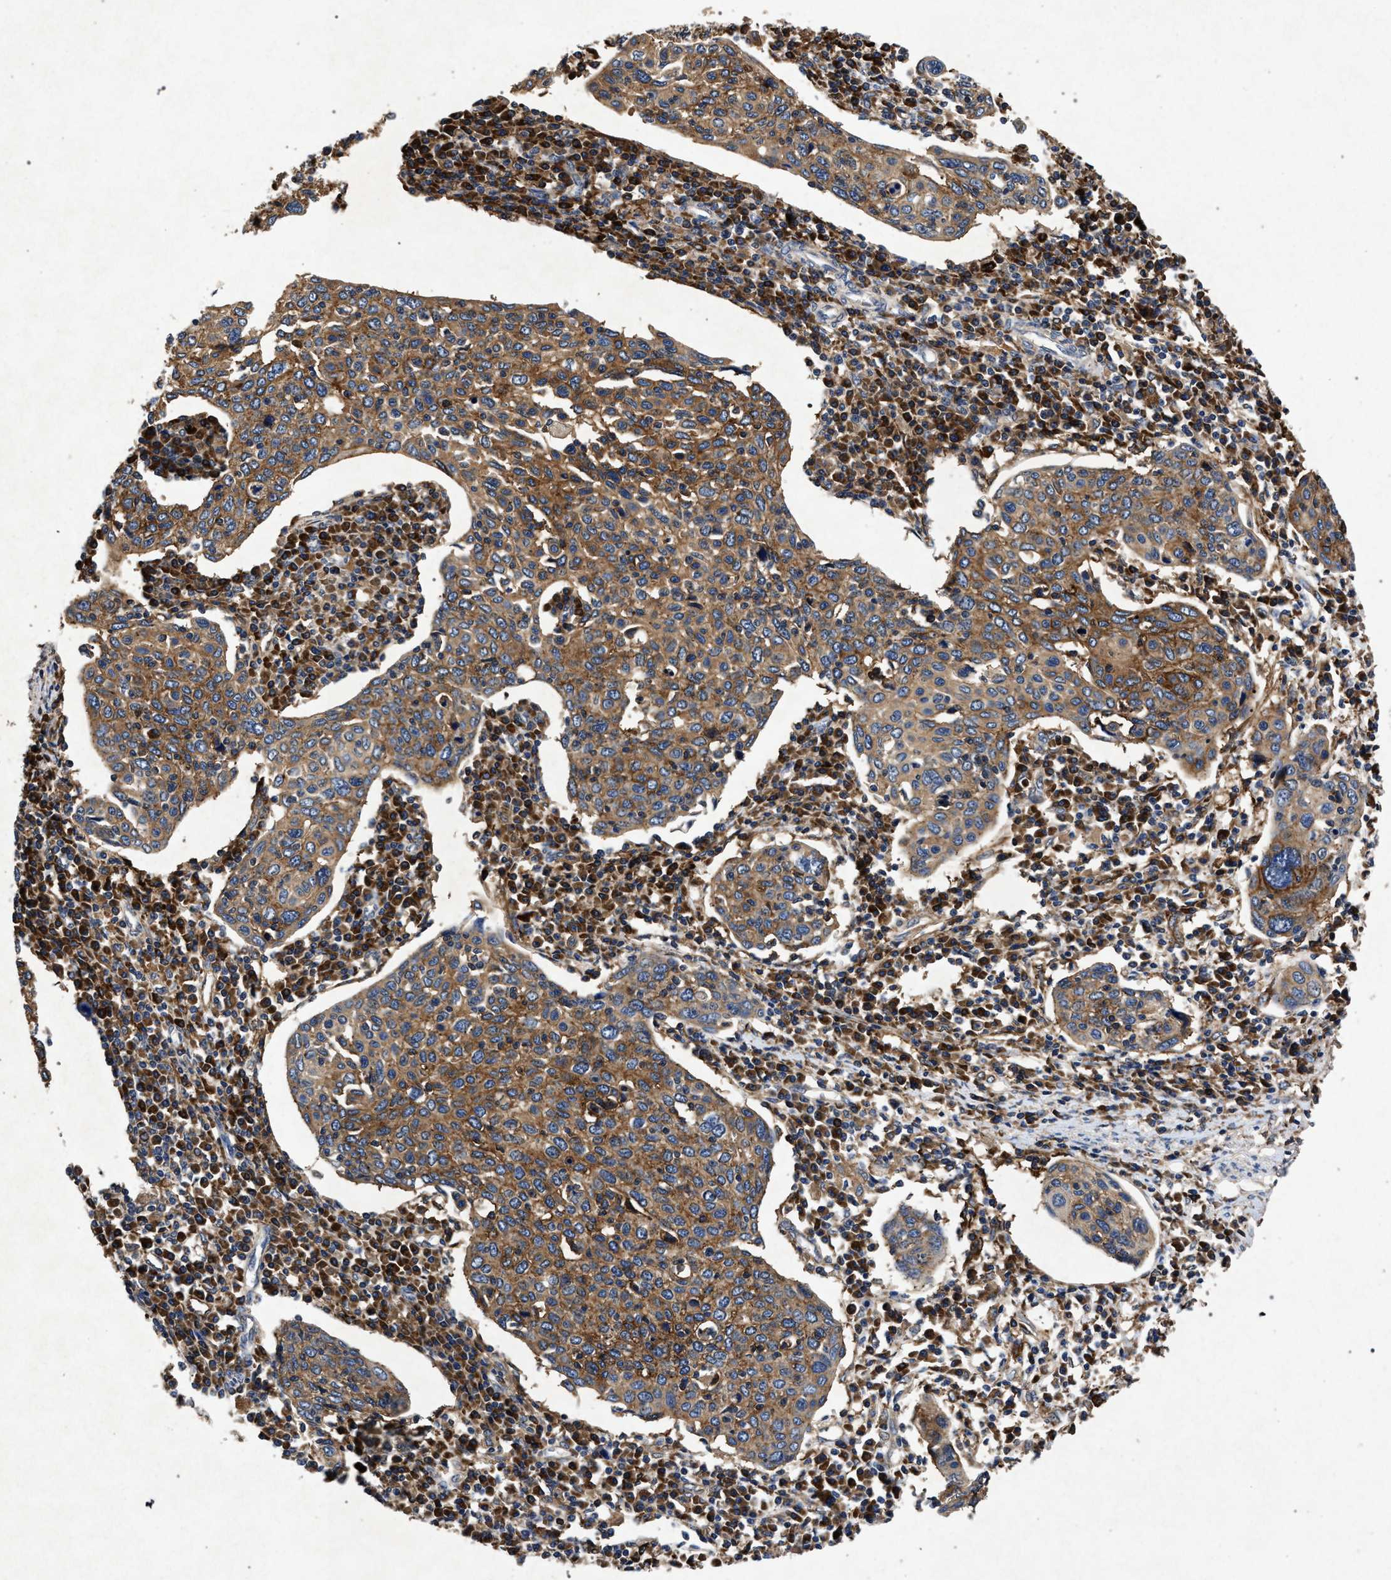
{"staining": {"intensity": "moderate", "quantity": ">75%", "location": "cytoplasmic/membranous"}, "tissue": "cervical cancer", "cell_type": "Tumor cells", "image_type": "cancer", "snomed": [{"axis": "morphology", "description": "Squamous cell carcinoma, NOS"}, {"axis": "topography", "description": "Cervix"}], "caption": "A medium amount of moderate cytoplasmic/membranous positivity is present in approximately >75% of tumor cells in cervical cancer tissue.", "gene": "MARCKS", "patient": {"sex": "female", "age": 40}}